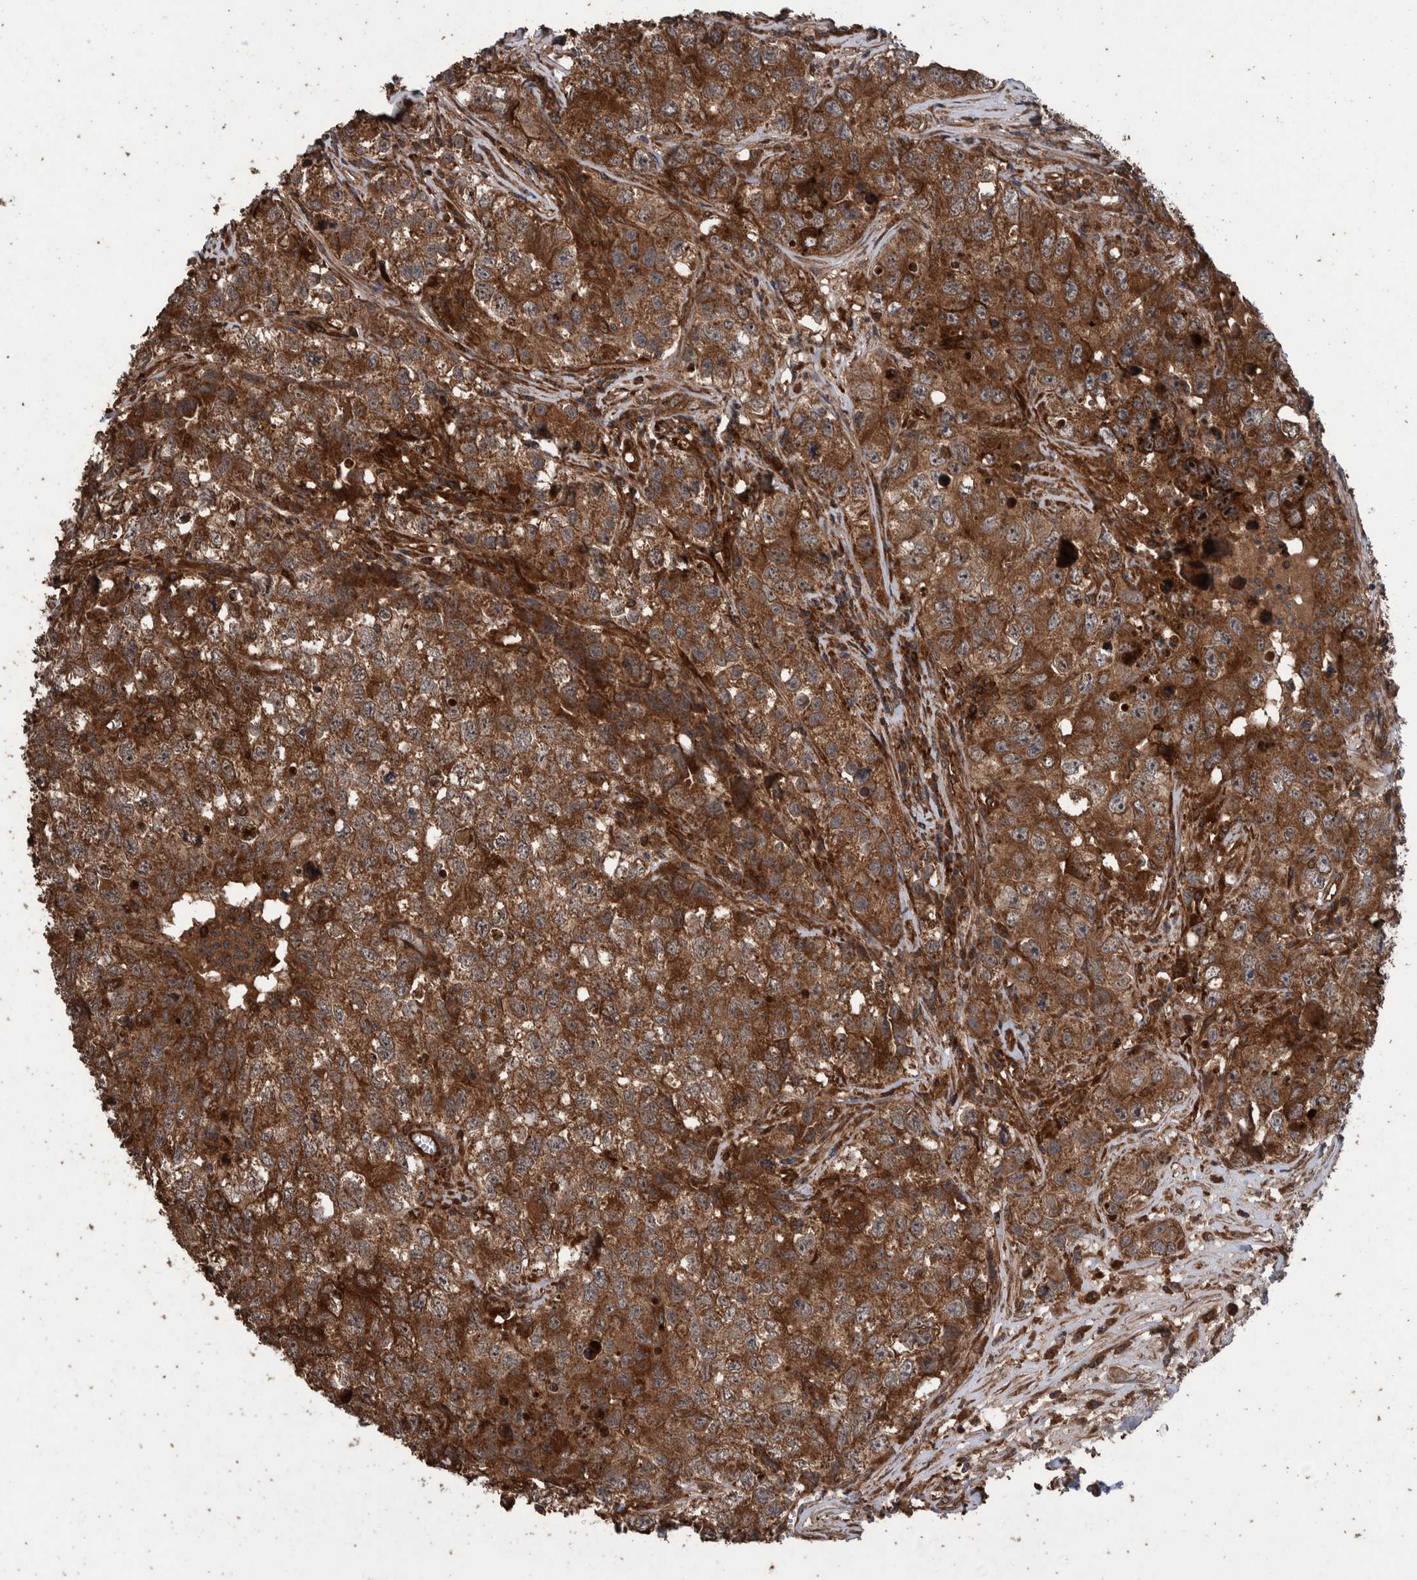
{"staining": {"intensity": "strong", "quantity": ">75%", "location": "cytoplasmic/membranous"}, "tissue": "testis cancer", "cell_type": "Tumor cells", "image_type": "cancer", "snomed": [{"axis": "morphology", "description": "Seminoma, NOS"}, {"axis": "morphology", "description": "Carcinoma, Embryonal, NOS"}, {"axis": "topography", "description": "Testis"}], "caption": "A histopathology image showing strong cytoplasmic/membranous expression in about >75% of tumor cells in testis cancer, as visualized by brown immunohistochemical staining.", "gene": "TRIM16", "patient": {"sex": "male", "age": 43}}